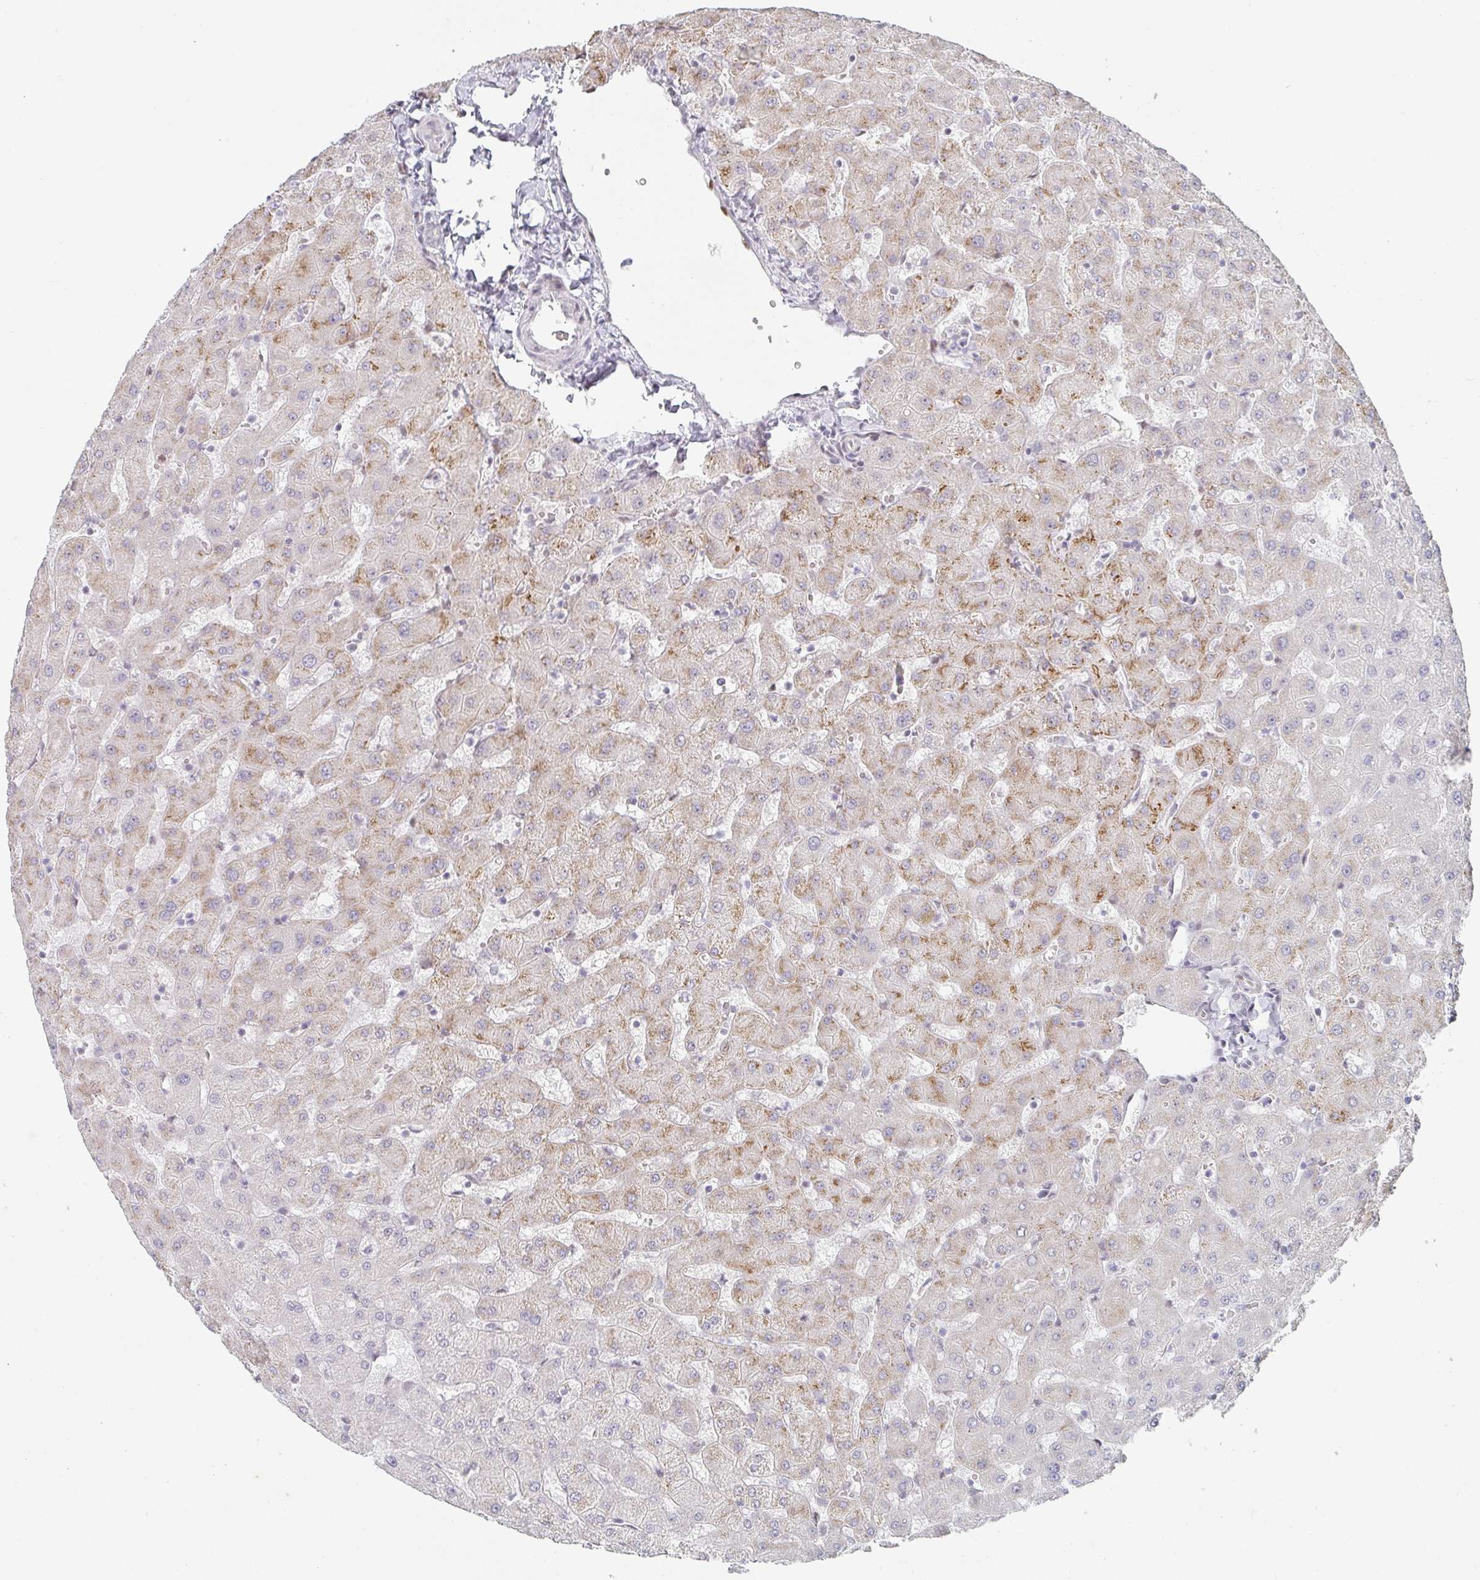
{"staining": {"intensity": "negative", "quantity": "none", "location": "none"}, "tissue": "liver", "cell_type": "Cholangiocytes", "image_type": "normal", "snomed": [{"axis": "morphology", "description": "Normal tissue, NOS"}, {"axis": "topography", "description": "Liver"}], "caption": "Immunohistochemistry of unremarkable human liver exhibits no expression in cholangiocytes.", "gene": "POU2AF2", "patient": {"sex": "female", "age": 63}}